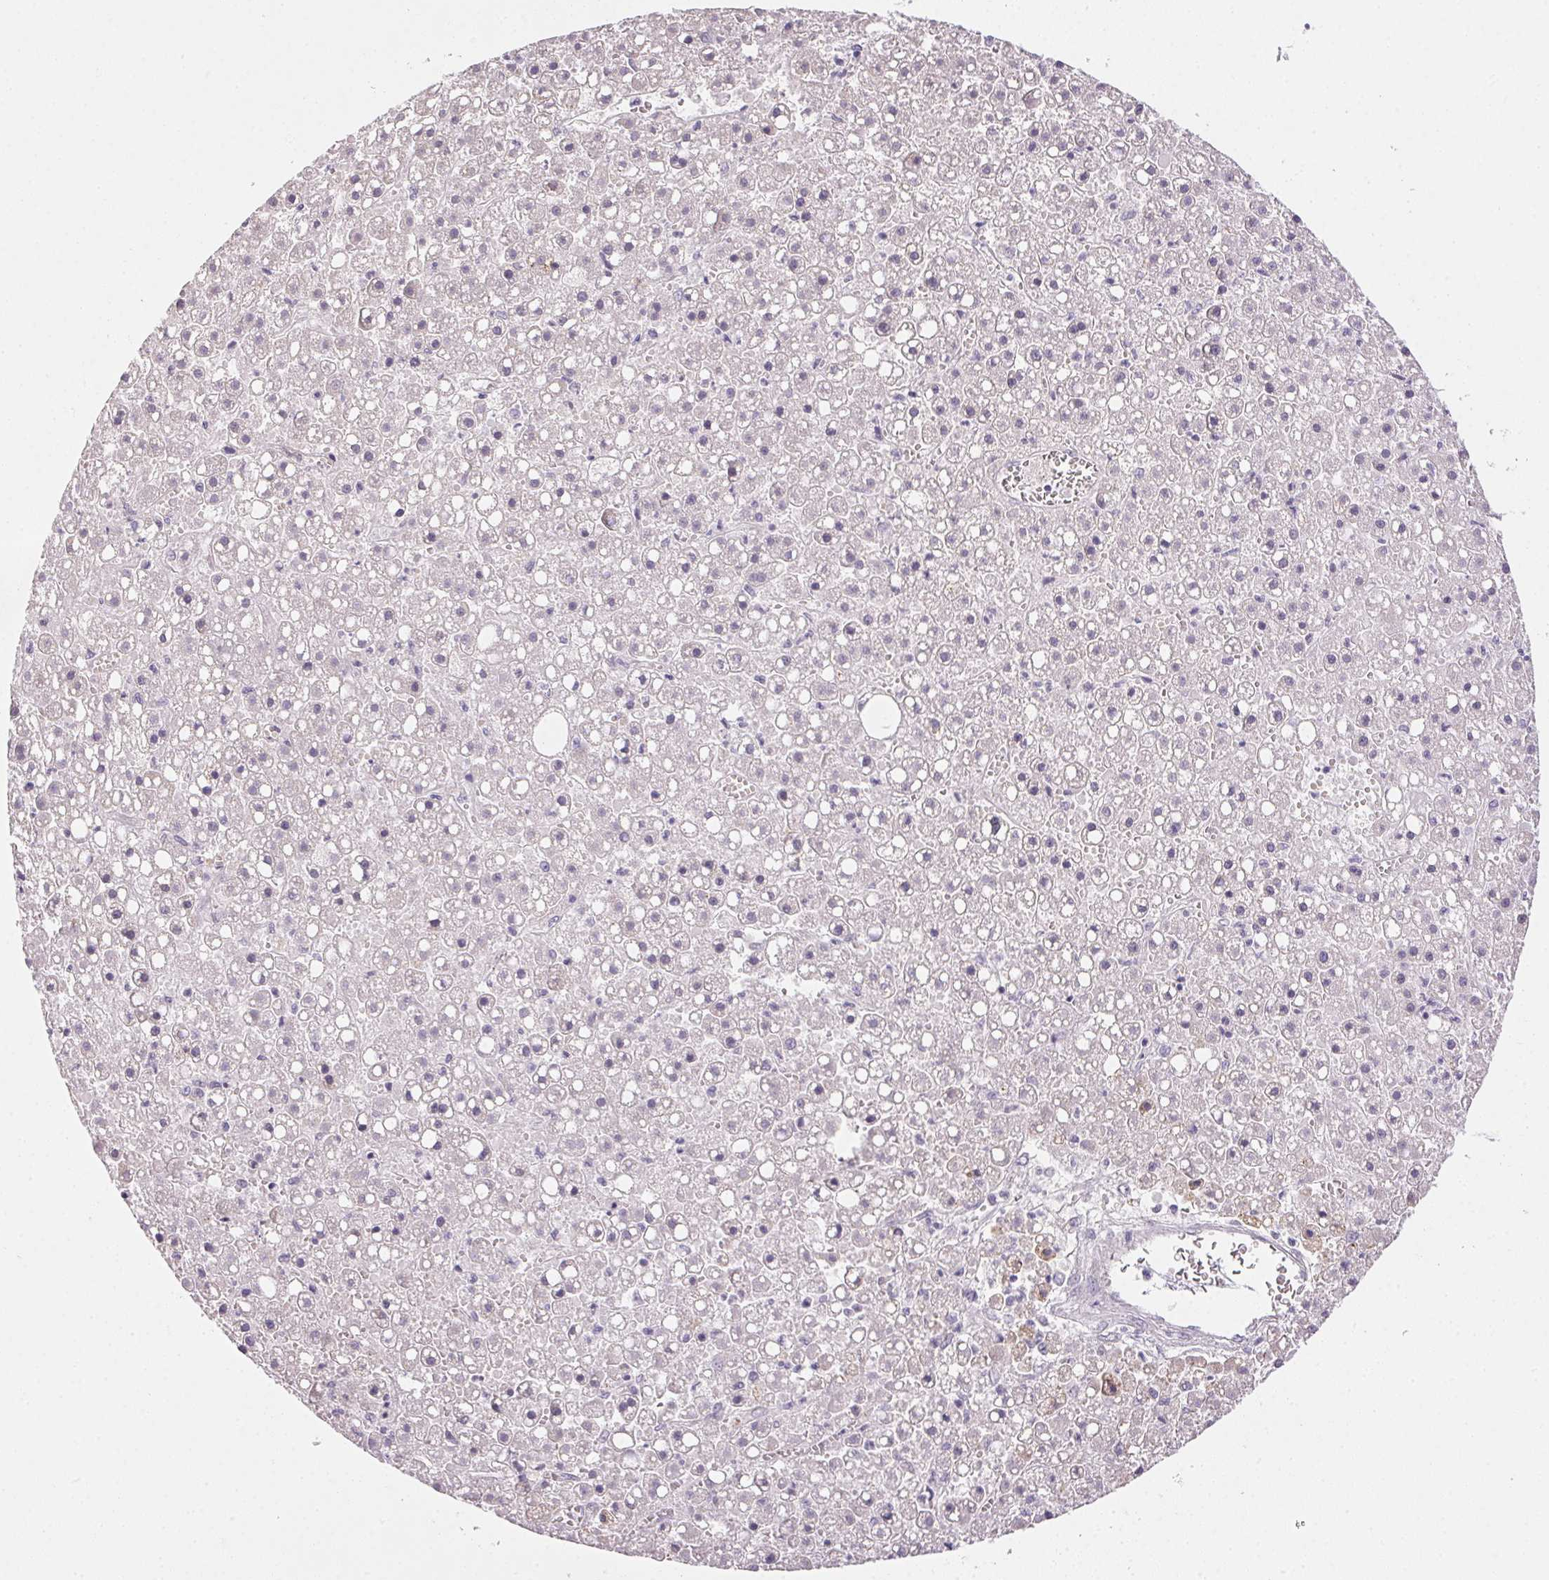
{"staining": {"intensity": "negative", "quantity": "none", "location": "none"}, "tissue": "liver cancer", "cell_type": "Tumor cells", "image_type": "cancer", "snomed": [{"axis": "morphology", "description": "Carcinoma, Hepatocellular, NOS"}, {"axis": "topography", "description": "Liver"}], "caption": "An IHC micrograph of liver cancer is shown. There is no staining in tumor cells of liver cancer.", "gene": "SMYD1", "patient": {"sex": "male", "age": 67}}